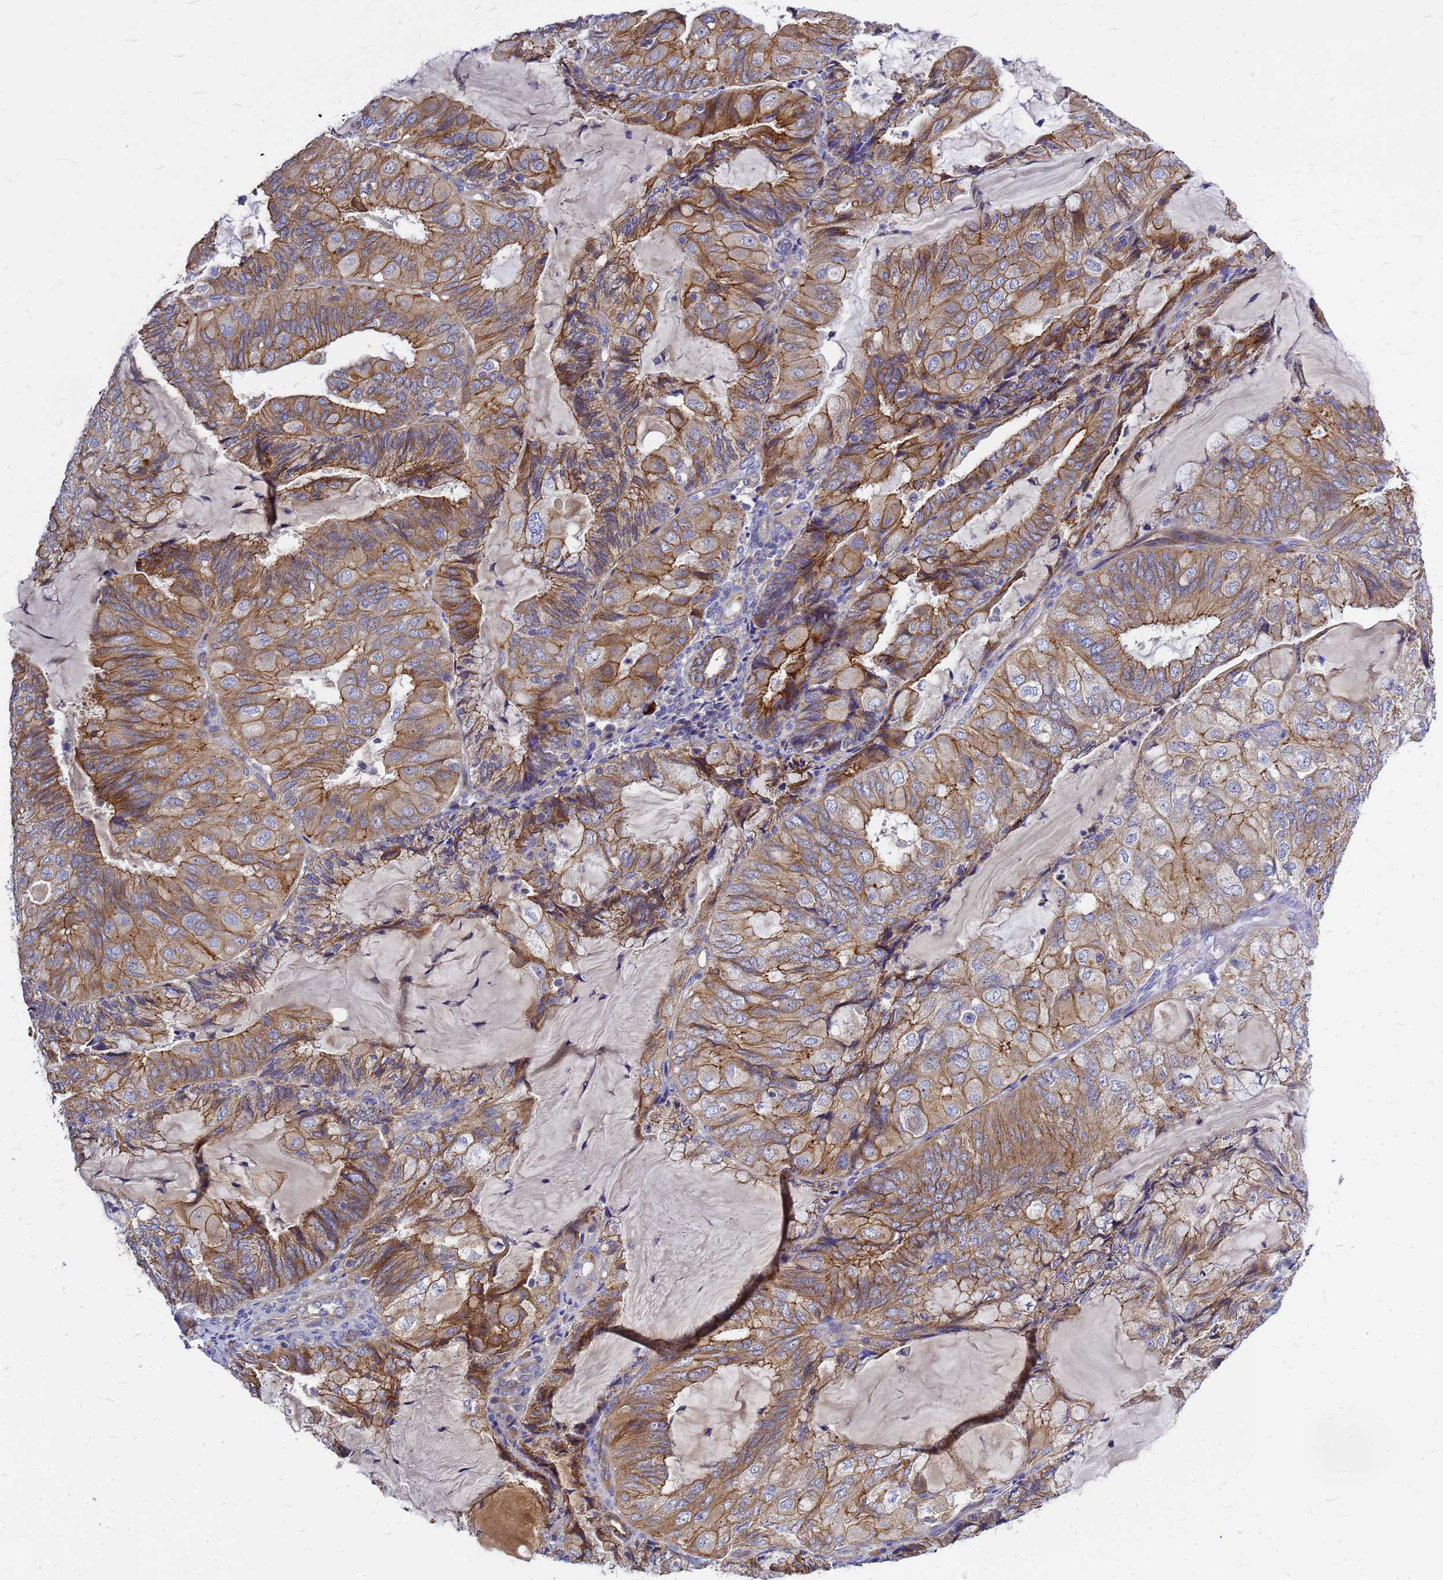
{"staining": {"intensity": "moderate", "quantity": ">75%", "location": "cytoplasmic/membranous"}, "tissue": "endometrial cancer", "cell_type": "Tumor cells", "image_type": "cancer", "snomed": [{"axis": "morphology", "description": "Adenocarcinoma, NOS"}, {"axis": "topography", "description": "Endometrium"}], "caption": "Endometrial cancer (adenocarcinoma) stained with DAB (3,3'-diaminobenzidine) IHC displays medium levels of moderate cytoplasmic/membranous positivity in approximately >75% of tumor cells.", "gene": "FBXW5", "patient": {"sex": "female", "age": 81}}